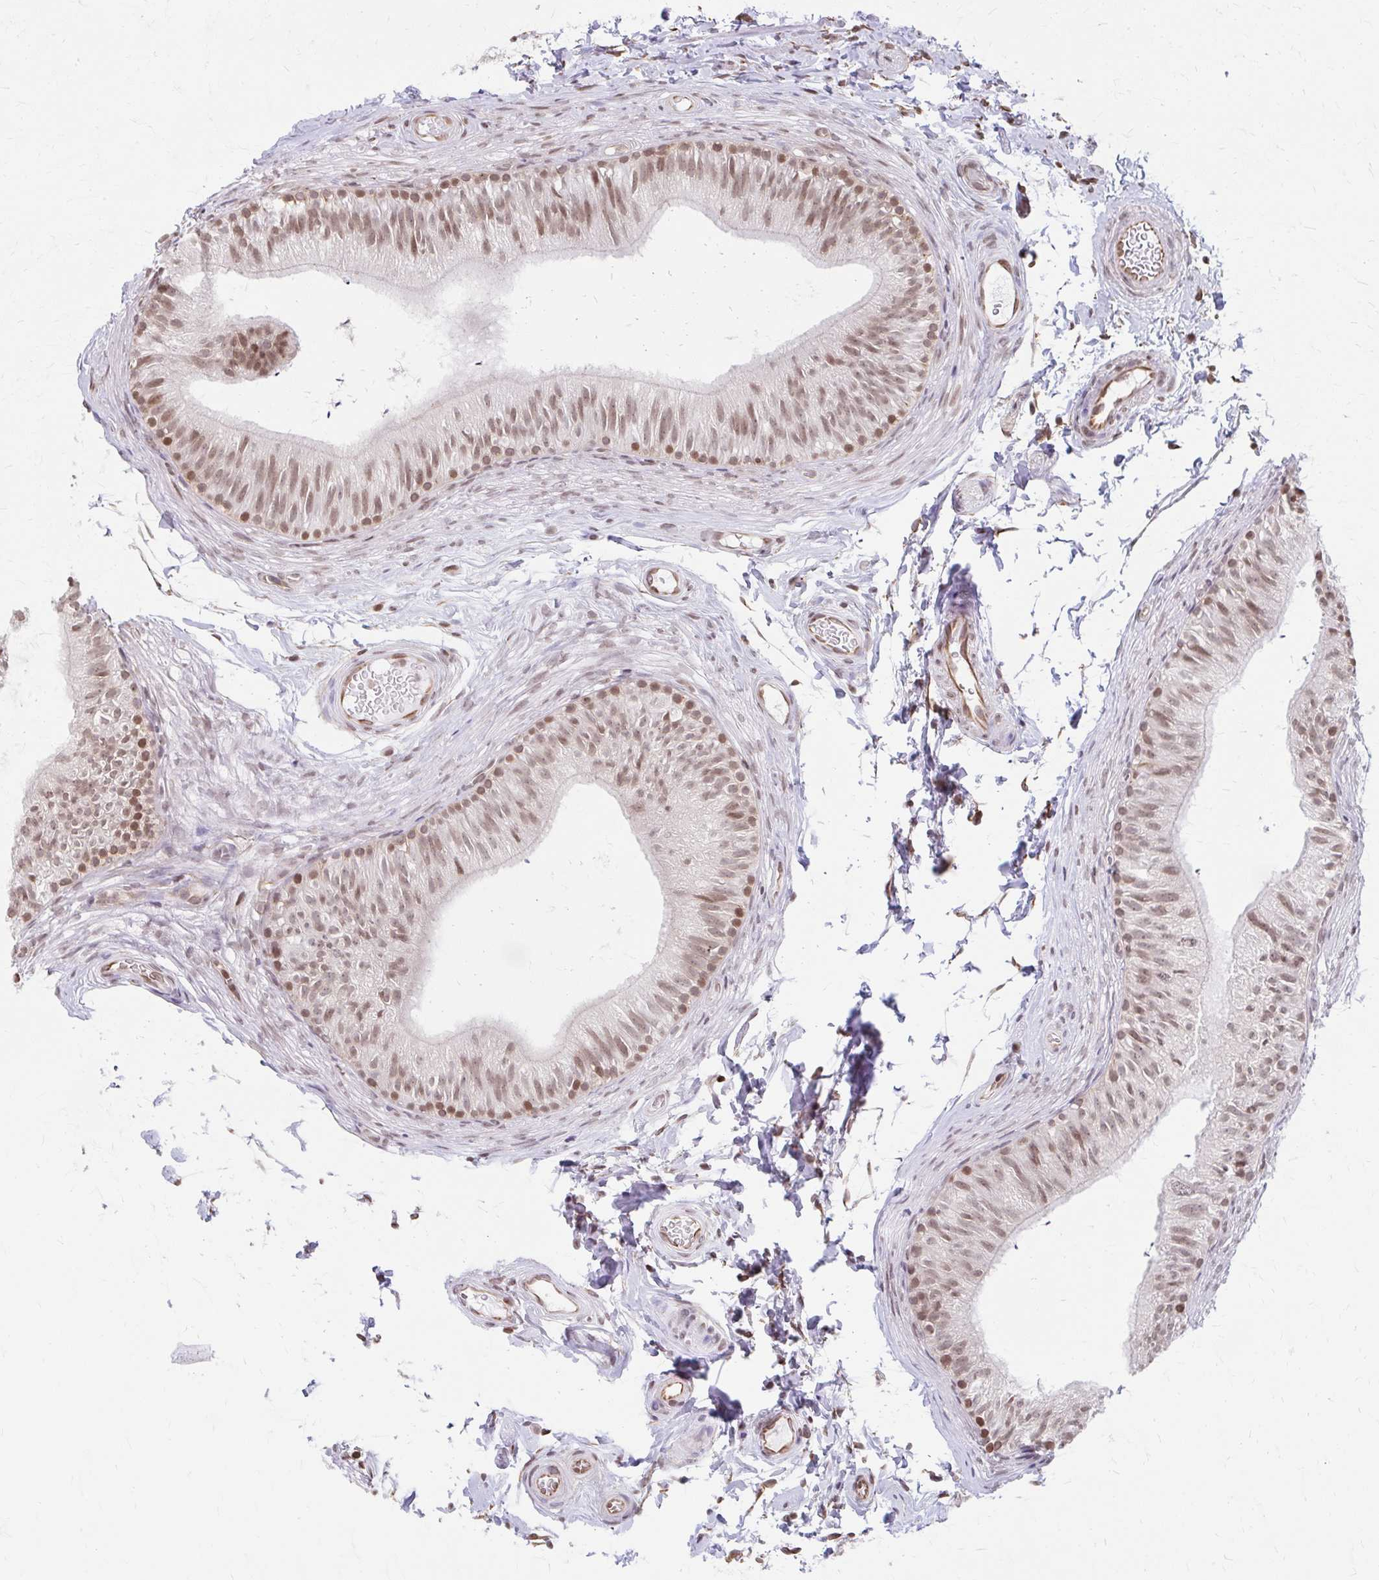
{"staining": {"intensity": "moderate", "quantity": ">75%", "location": "nuclear"}, "tissue": "epididymis", "cell_type": "Glandular cells", "image_type": "normal", "snomed": [{"axis": "morphology", "description": "Normal tissue, NOS"}, {"axis": "topography", "description": "Epididymis, spermatic cord, NOS"}, {"axis": "topography", "description": "Epididymis"}, {"axis": "topography", "description": "Peripheral nerve tissue"}], "caption": "Normal epididymis reveals moderate nuclear expression in about >75% of glandular cells, visualized by immunohistochemistry.", "gene": "ORC3", "patient": {"sex": "male", "age": 29}}